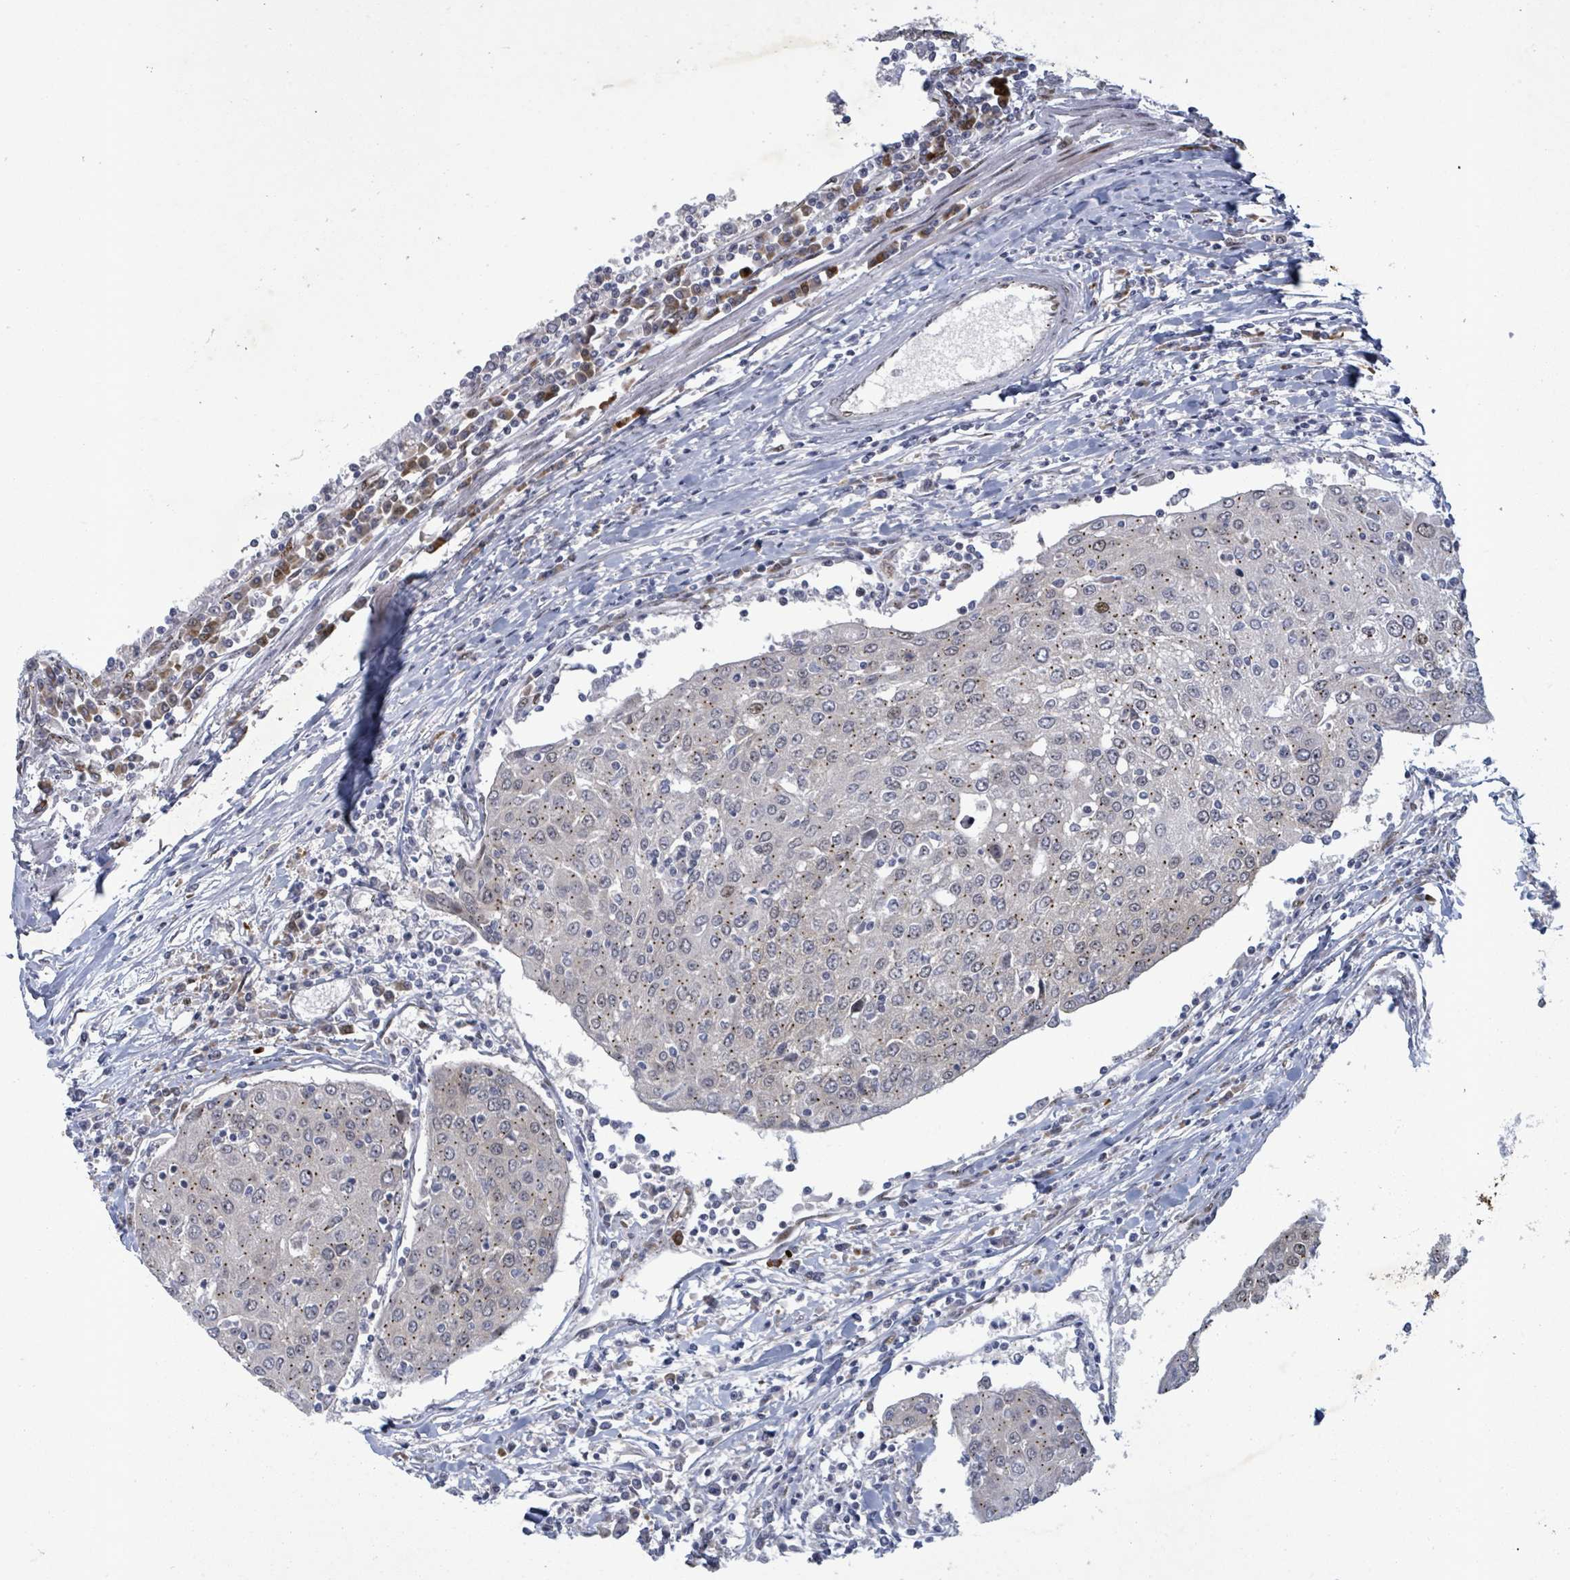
{"staining": {"intensity": "moderate", "quantity": ">75%", "location": "cytoplasmic/membranous"}, "tissue": "urothelial cancer", "cell_type": "Tumor cells", "image_type": "cancer", "snomed": [{"axis": "morphology", "description": "Urothelial carcinoma, High grade"}, {"axis": "topography", "description": "Urinary bladder"}], "caption": "Immunohistochemistry (IHC) photomicrograph of neoplastic tissue: human high-grade urothelial carcinoma stained using immunohistochemistry (IHC) displays medium levels of moderate protein expression localized specifically in the cytoplasmic/membranous of tumor cells, appearing as a cytoplasmic/membranous brown color.", "gene": "TUSC1", "patient": {"sex": "female", "age": 85}}